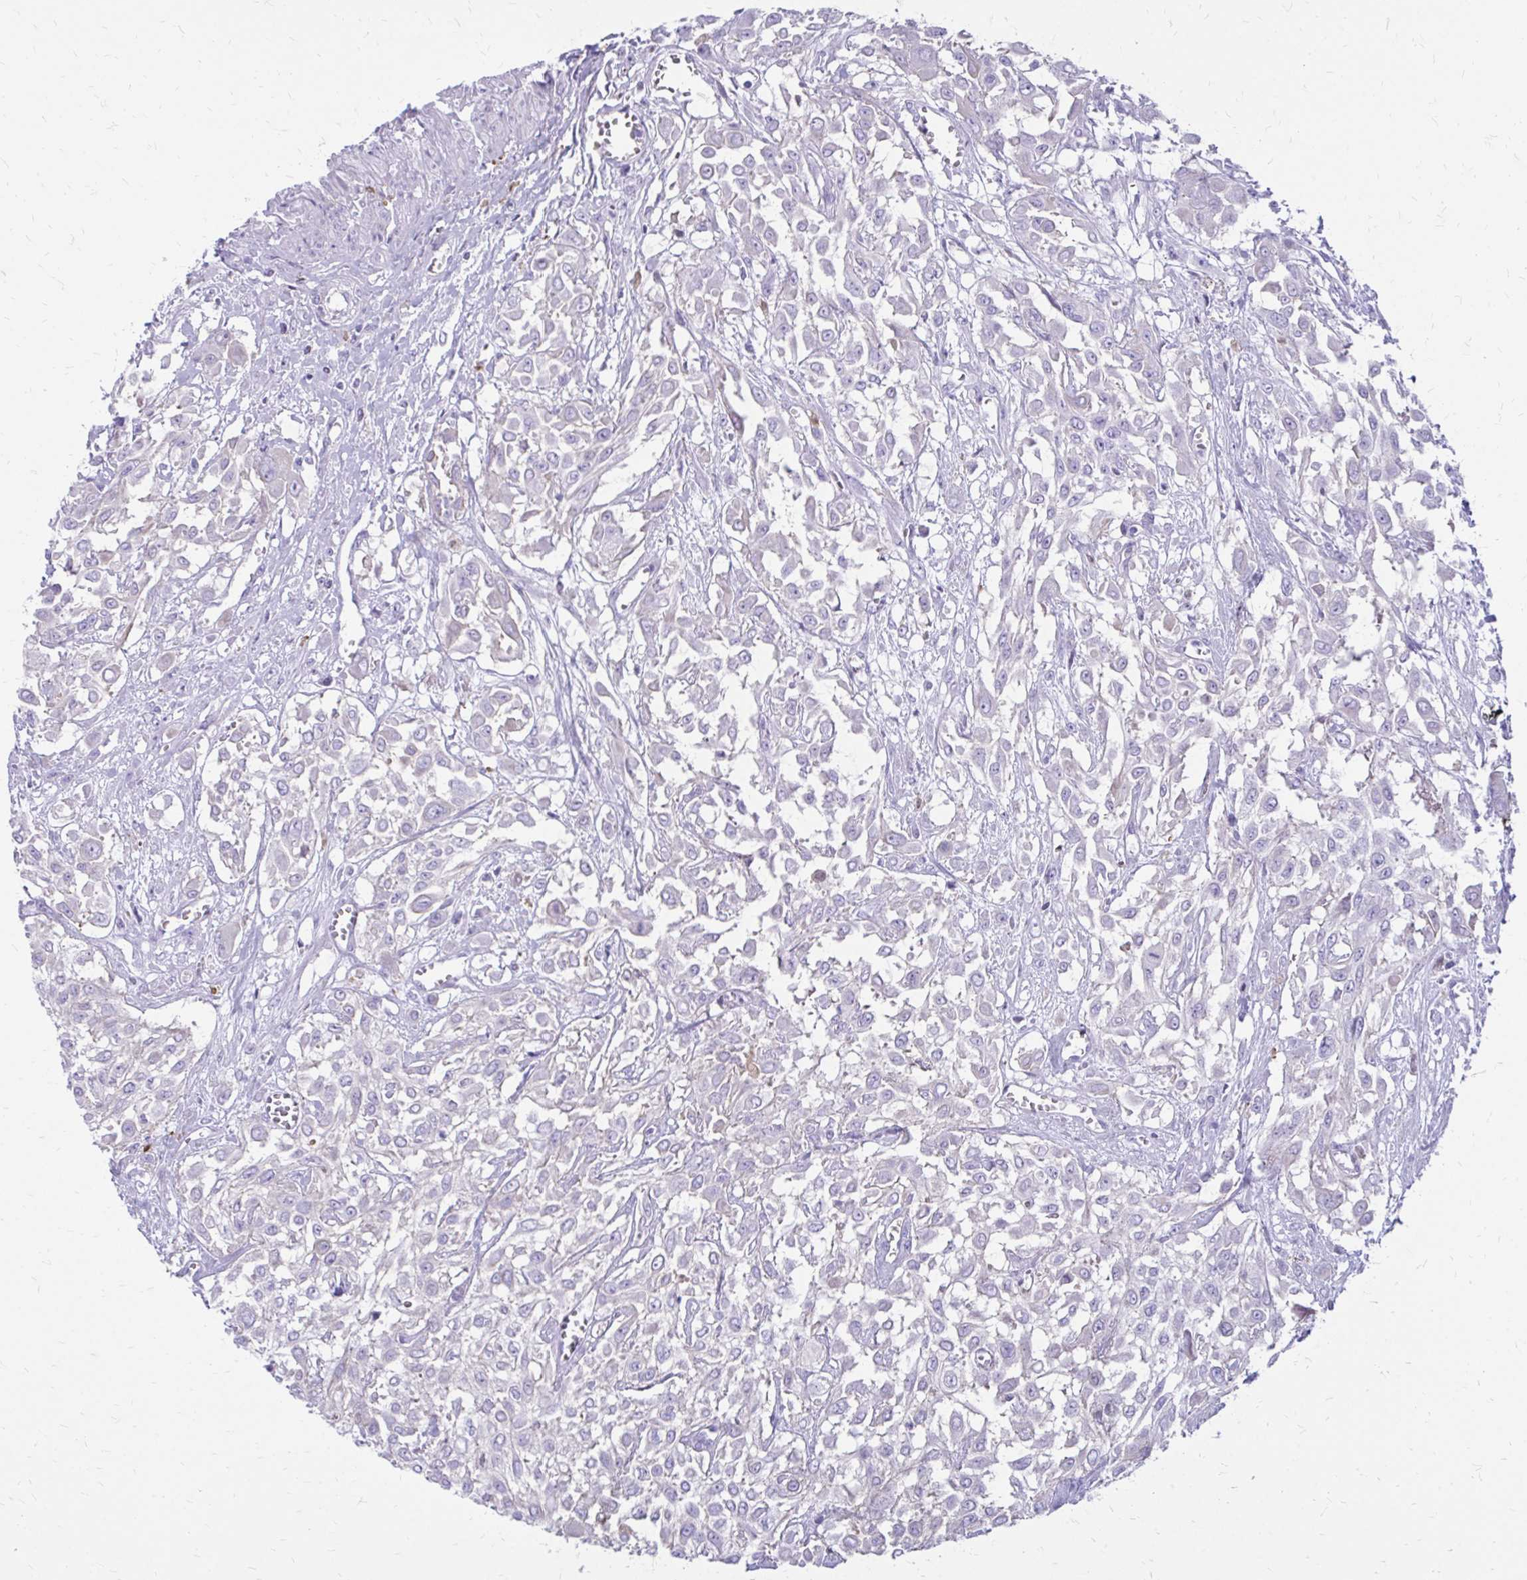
{"staining": {"intensity": "negative", "quantity": "none", "location": "none"}, "tissue": "urothelial cancer", "cell_type": "Tumor cells", "image_type": "cancer", "snomed": [{"axis": "morphology", "description": "Urothelial carcinoma, High grade"}, {"axis": "topography", "description": "Urinary bladder"}], "caption": "This is an immunohistochemistry photomicrograph of high-grade urothelial carcinoma. There is no expression in tumor cells.", "gene": "SIGLEC11", "patient": {"sex": "male", "age": 57}}